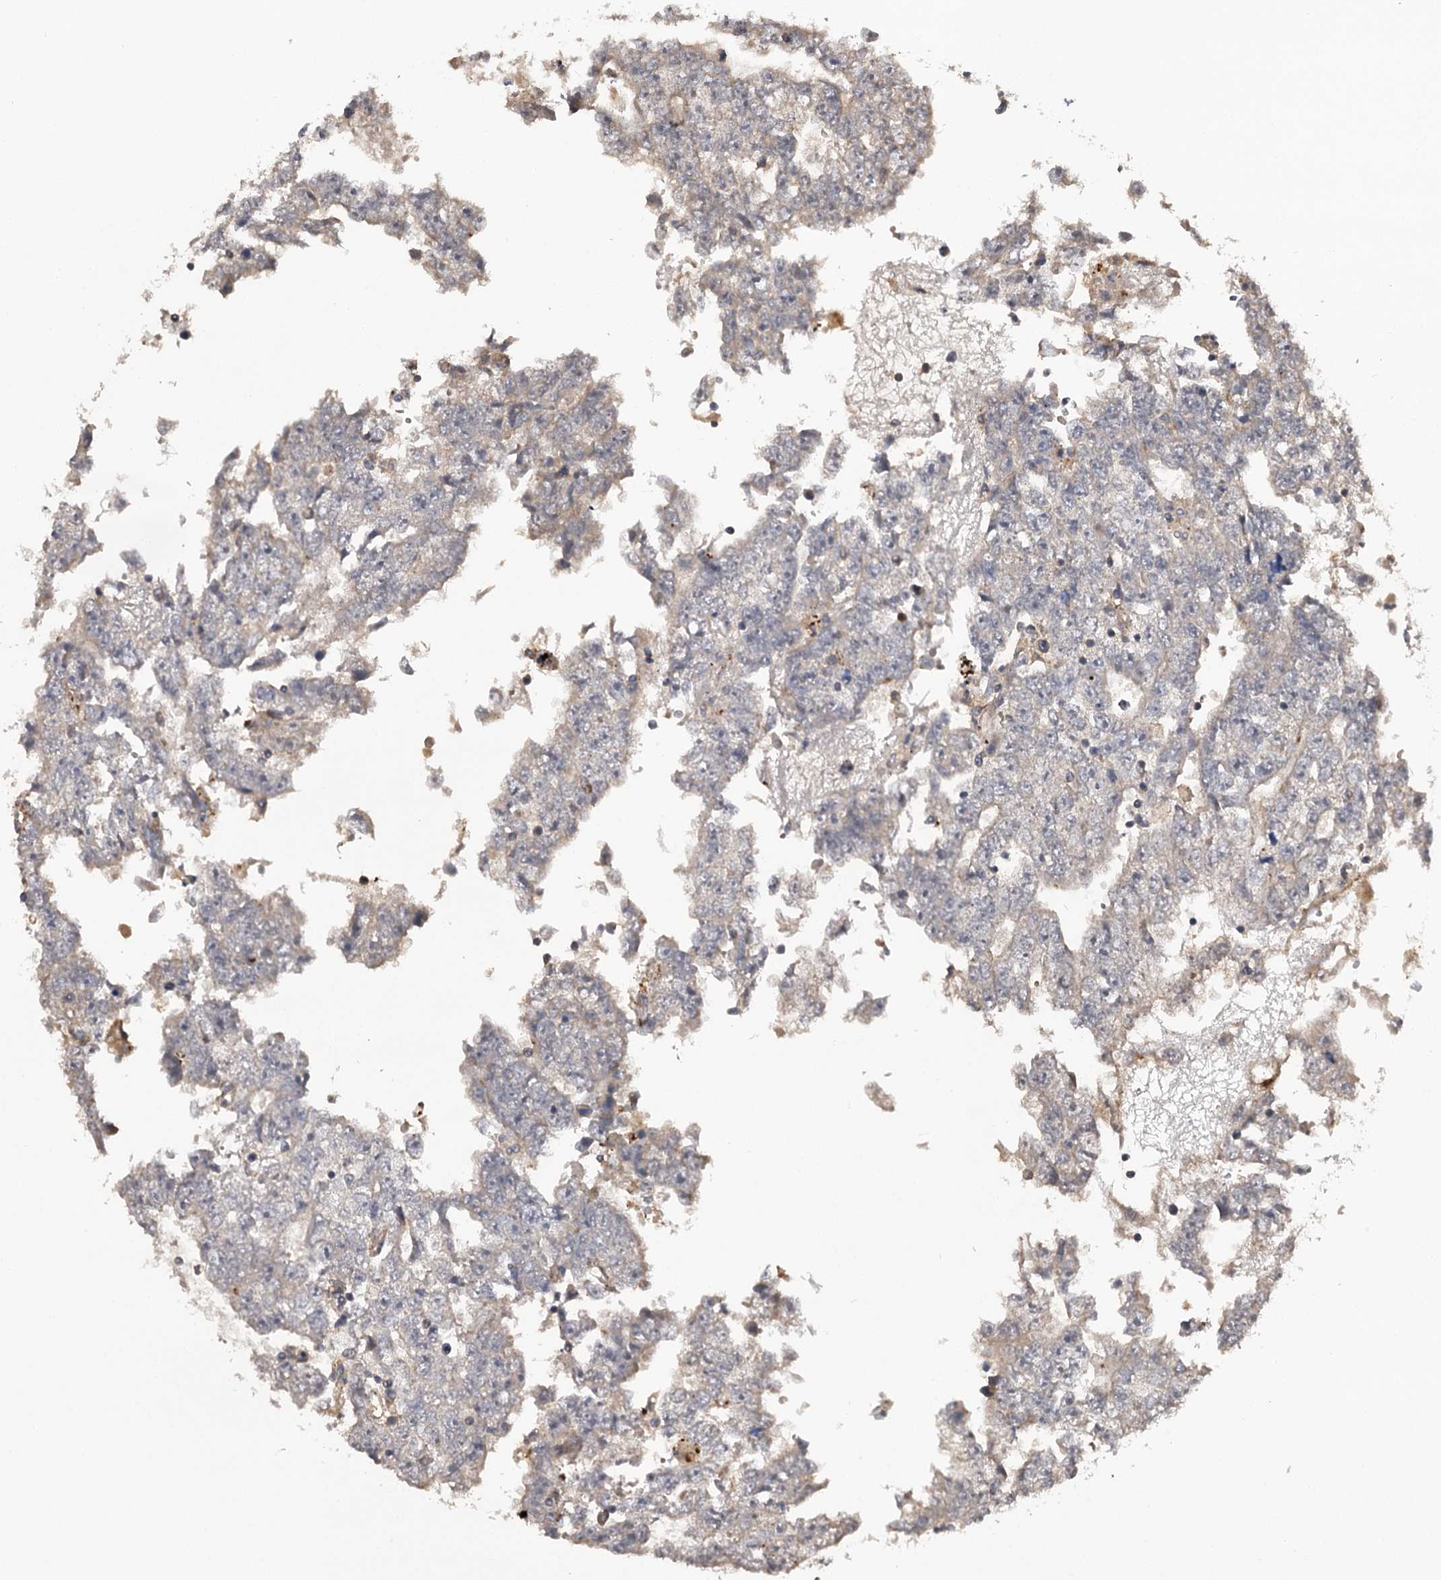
{"staining": {"intensity": "negative", "quantity": "none", "location": "none"}, "tissue": "testis cancer", "cell_type": "Tumor cells", "image_type": "cancer", "snomed": [{"axis": "morphology", "description": "Carcinoma, Embryonal, NOS"}, {"axis": "topography", "description": "Testis"}], "caption": "Immunohistochemistry (IHC) photomicrograph of human embryonal carcinoma (testis) stained for a protein (brown), which exhibits no positivity in tumor cells. (DAB (3,3'-diaminobenzidine) IHC with hematoxylin counter stain).", "gene": "TTC12", "patient": {"sex": "male", "age": 25}}